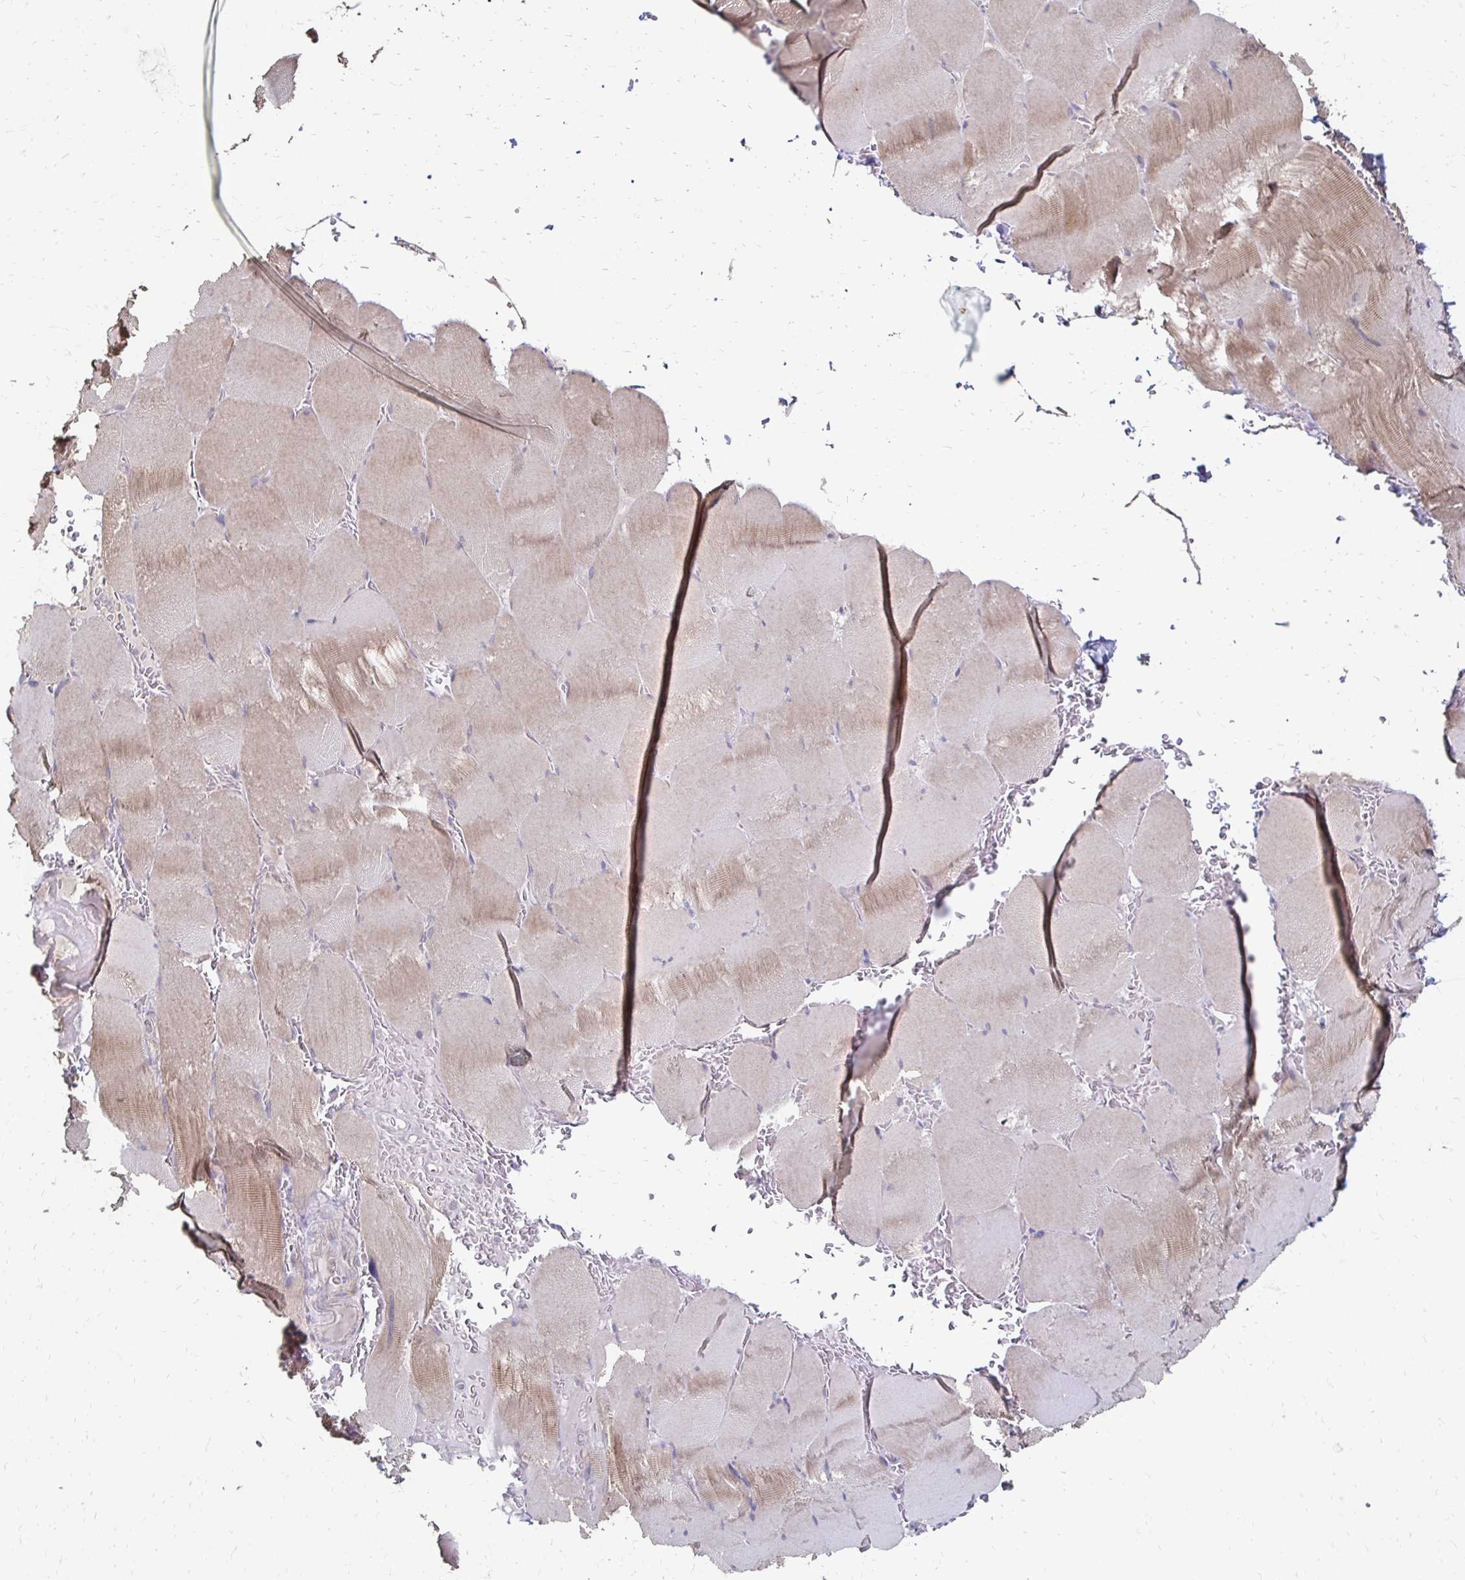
{"staining": {"intensity": "weak", "quantity": "25%-75%", "location": "cytoplasmic/membranous"}, "tissue": "skeletal muscle", "cell_type": "Myocytes", "image_type": "normal", "snomed": [{"axis": "morphology", "description": "Normal tissue, NOS"}, {"axis": "topography", "description": "Skeletal muscle"}, {"axis": "topography", "description": "Head-Neck"}], "caption": "This is a histology image of immunohistochemistry staining of normal skeletal muscle, which shows weak staining in the cytoplasmic/membranous of myocytes.", "gene": "ZNF727", "patient": {"sex": "male", "age": 66}}